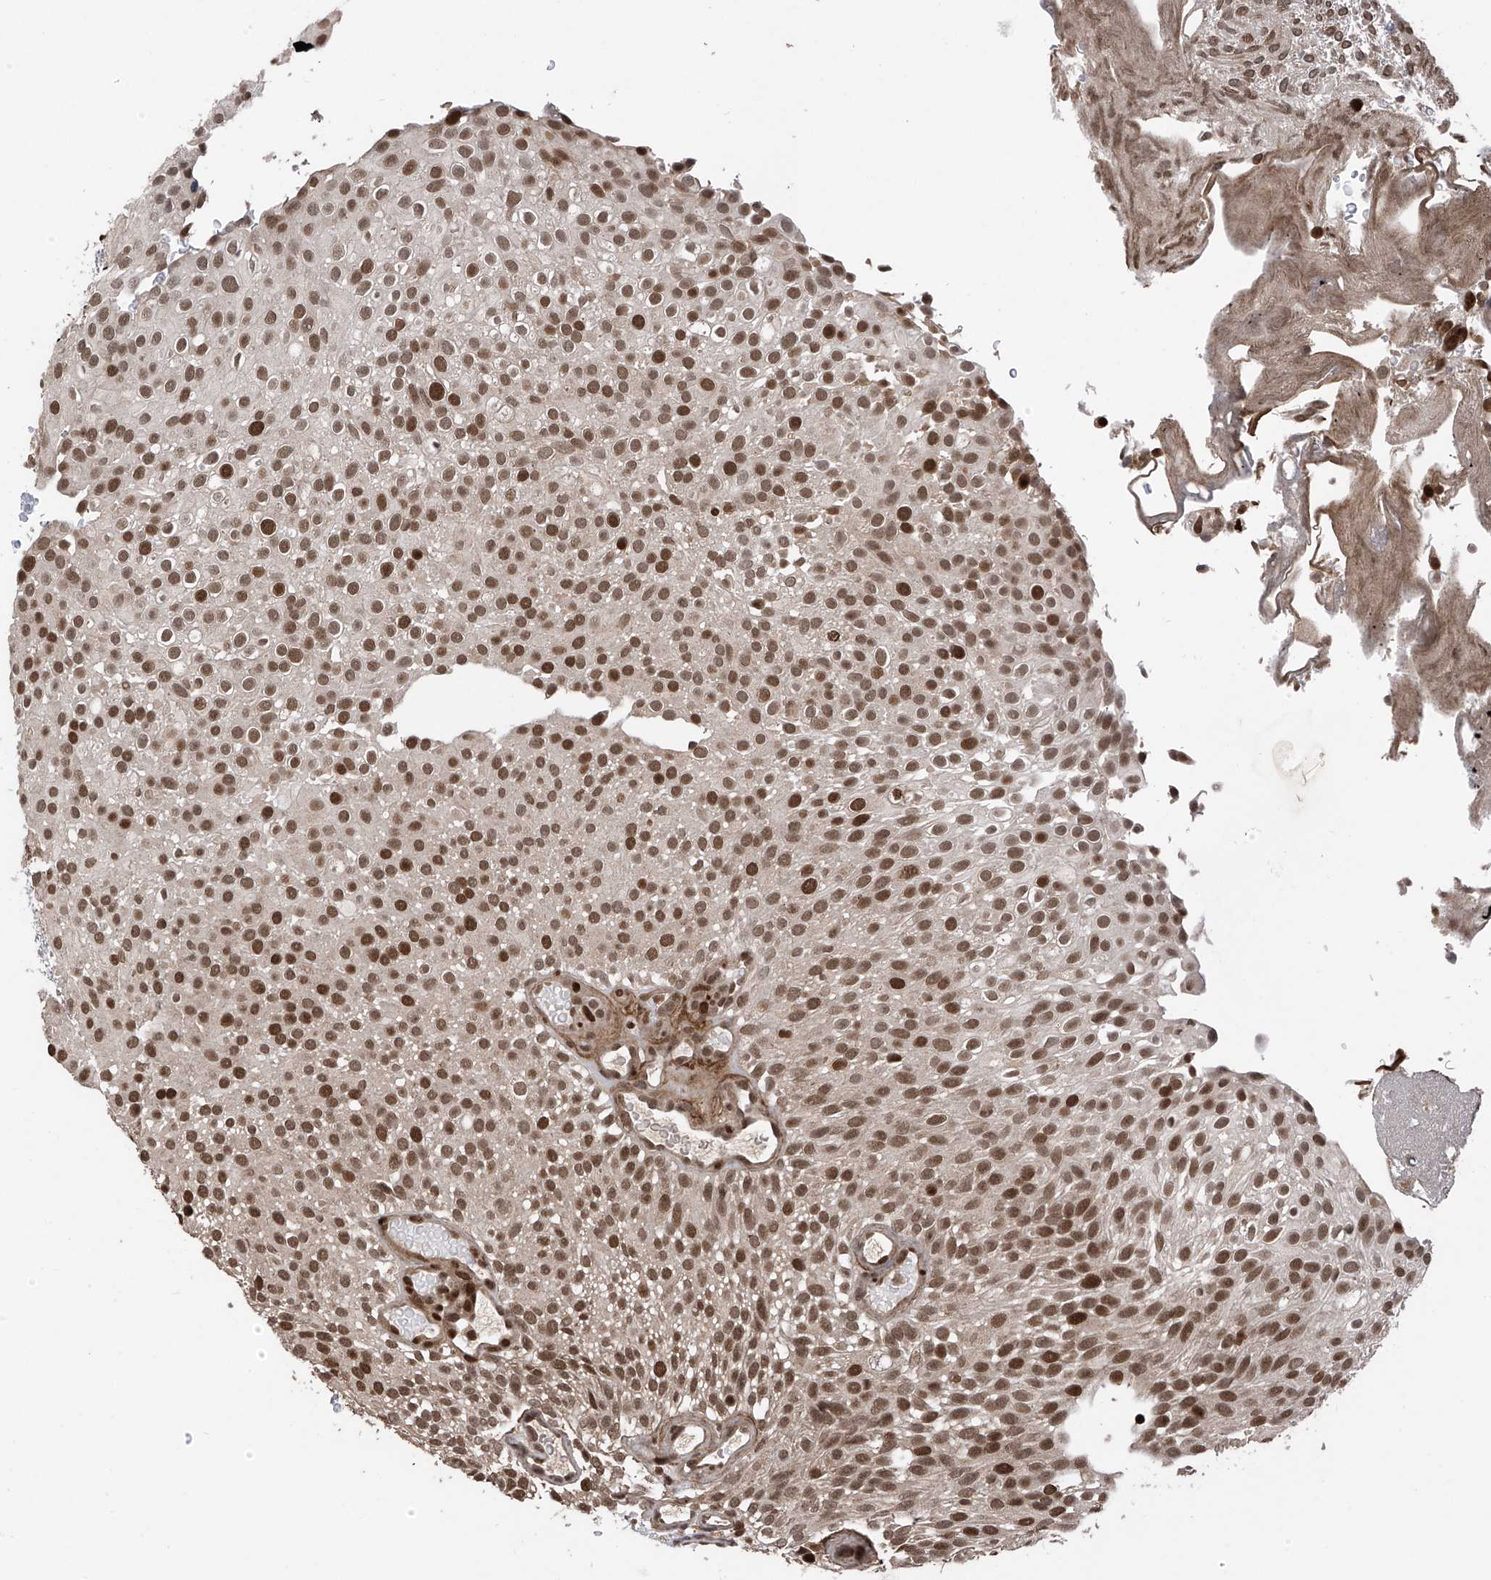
{"staining": {"intensity": "strong", "quantity": ">75%", "location": "nuclear"}, "tissue": "urothelial cancer", "cell_type": "Tumor cells", "image_type": "cancer", "snomed": [{"axis": "morphology", "description": "Urothelial carcinoma, Low grade"}, {"axis": "topography", "description": "Urinary bladder"}], "caption": "High-magnification brightfield microscopy of urothelial cancer stained with DAB (3,3'-diaminobenzidine) (brown) and counterstained with hematoxylin (blue). tumor cells exhibit strong nuclear positivity is seen in approximately>75% of cells. The staining was performed using DAB, with brown indicating positive protein expression. Nuclei are stained blue with hematoxylin.", "gene": "DNAJC9", "patient": {"sex": "male", "age": 78}}